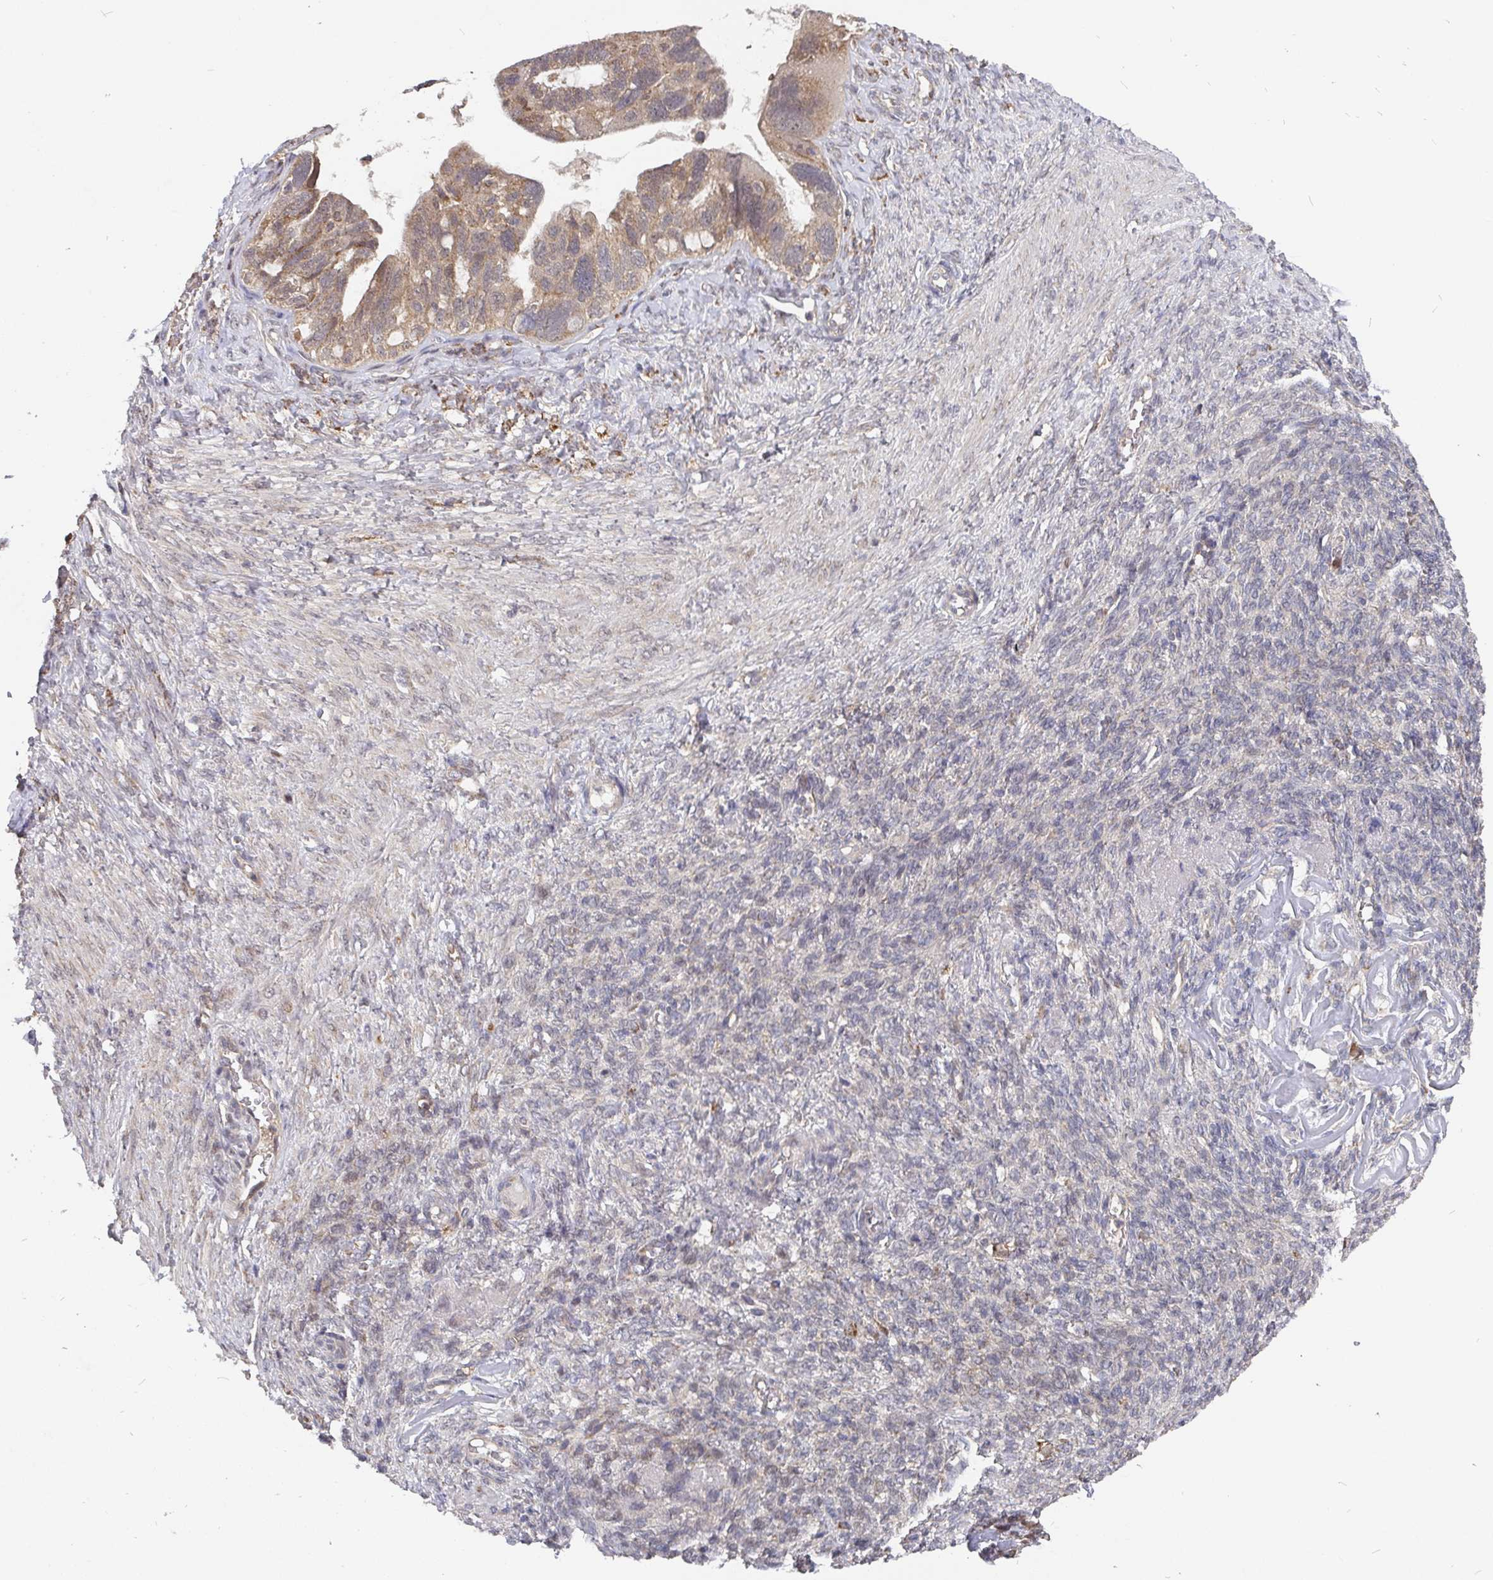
{"staining": {"intensity": "moderate", "quantity": ">75%", "location": "cytoplasmic/membranous"}, "tissue": "ovarian cancer", "cell_type": "Tumor cells", "image_type": "cancer", "snomed": [{"axis": "morphology", "description": "Cystadenocarcinoma, serous, NOS"}, {"axis": "topography", "description": "Ovary"}], "caption": "This photomicrograph reveals immunohistochemistry staining of human ovarian serous cystadenocarcinoma, with medium moderate cytoplasmic/membranous positivity in approximately >75% of tumor cells.", "gene": "PDF", "patient": {"sex": "female", "age": 60}}